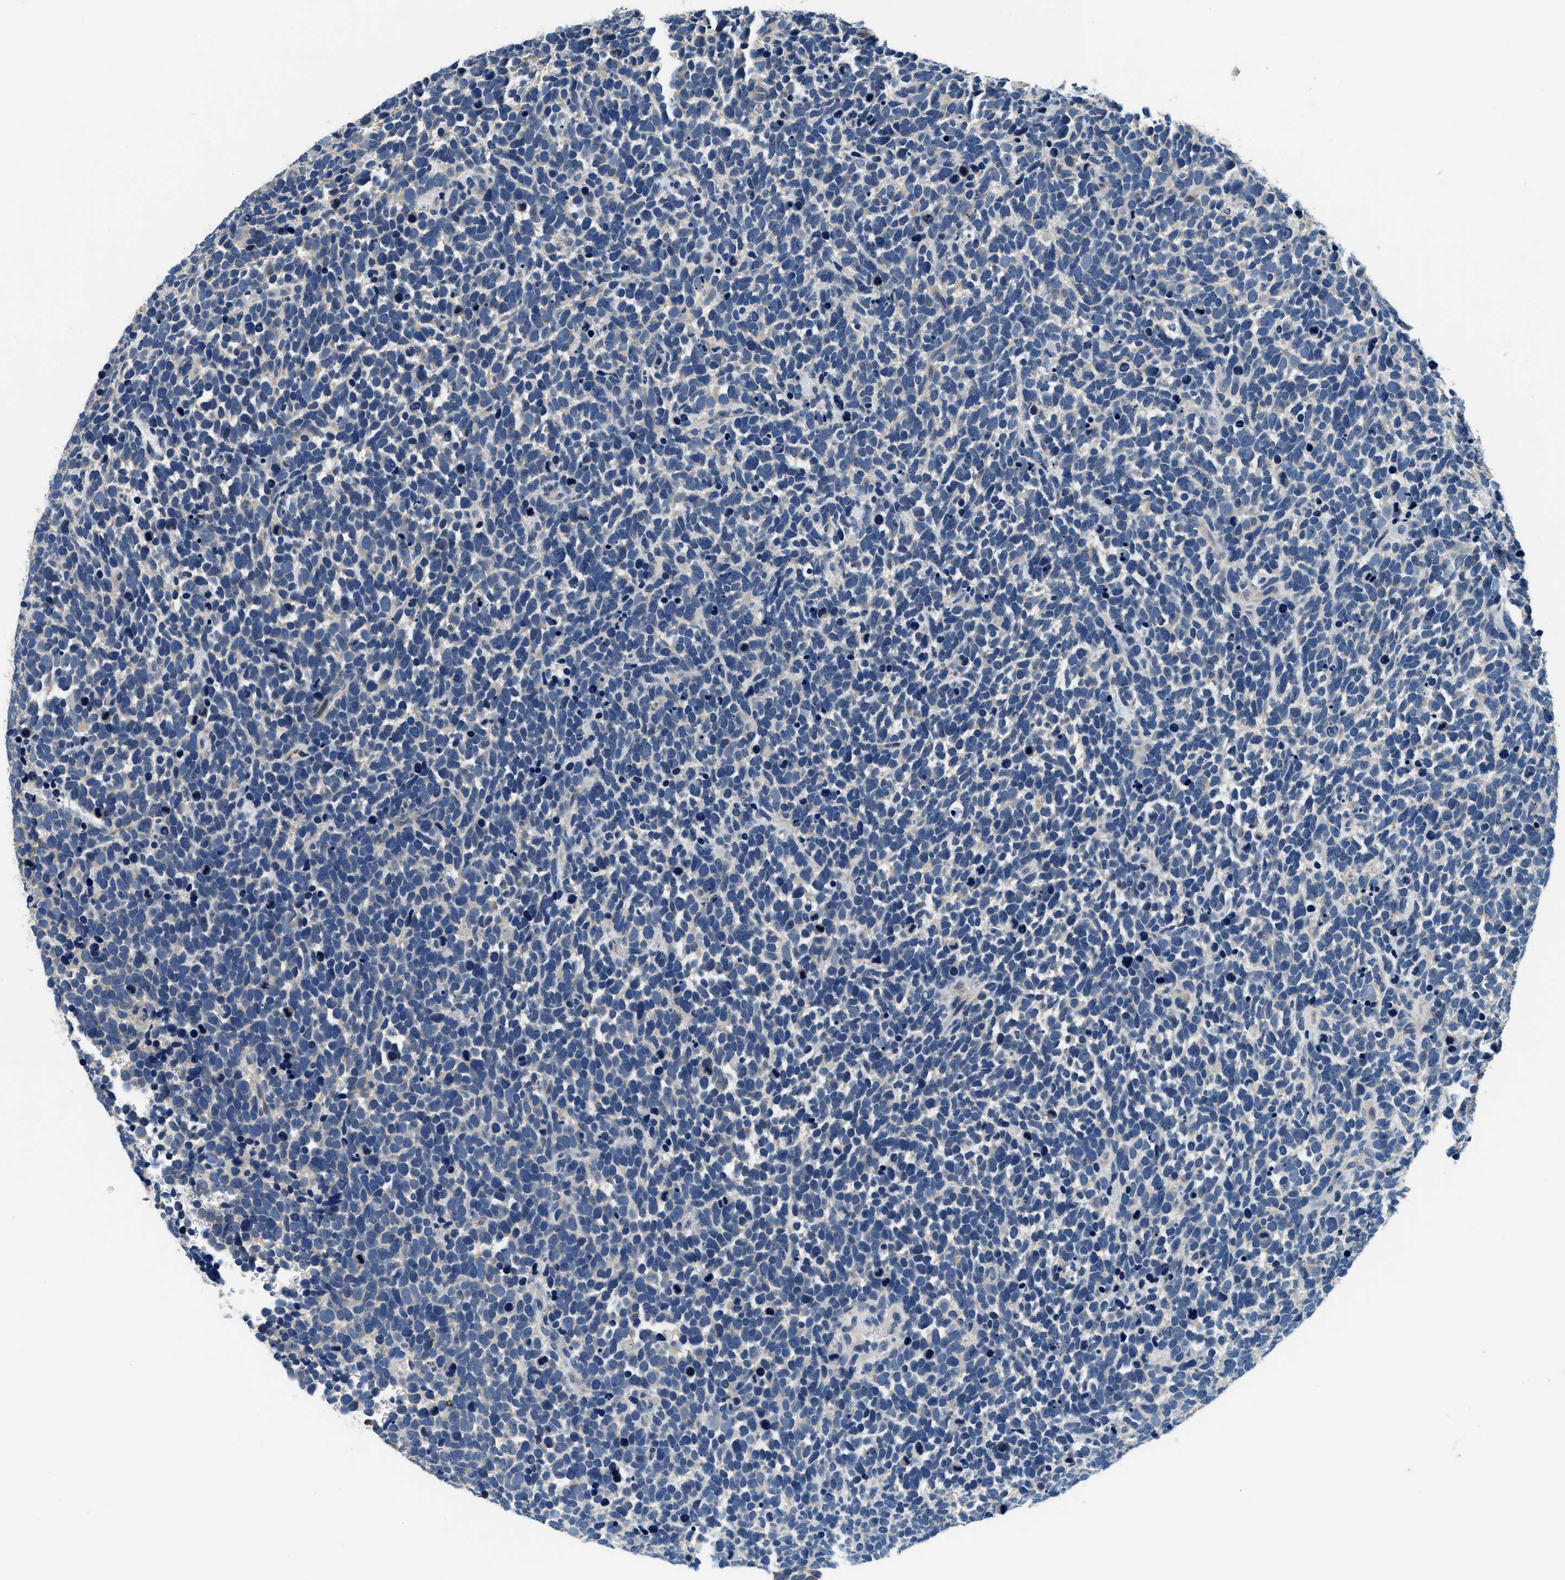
{"staining": {"intensity": "negative", "quantity": "none", "location": "none"}, "tissue": "urothelial cancer", "cell_type": "Tumor cells", "image_type": "cancer", "snomed": [{"axis": "morphology", "description": "Urothelial carcinoma, High grade"}, {"axis": "topography", "description": "Urinary bladder"}], "caption": "The photomicrograph shows no significant positivity in tumor cells of urothelial cancer.", "gene": "ALDH3A2", "patient": {"sex": "female", "age": 82}}